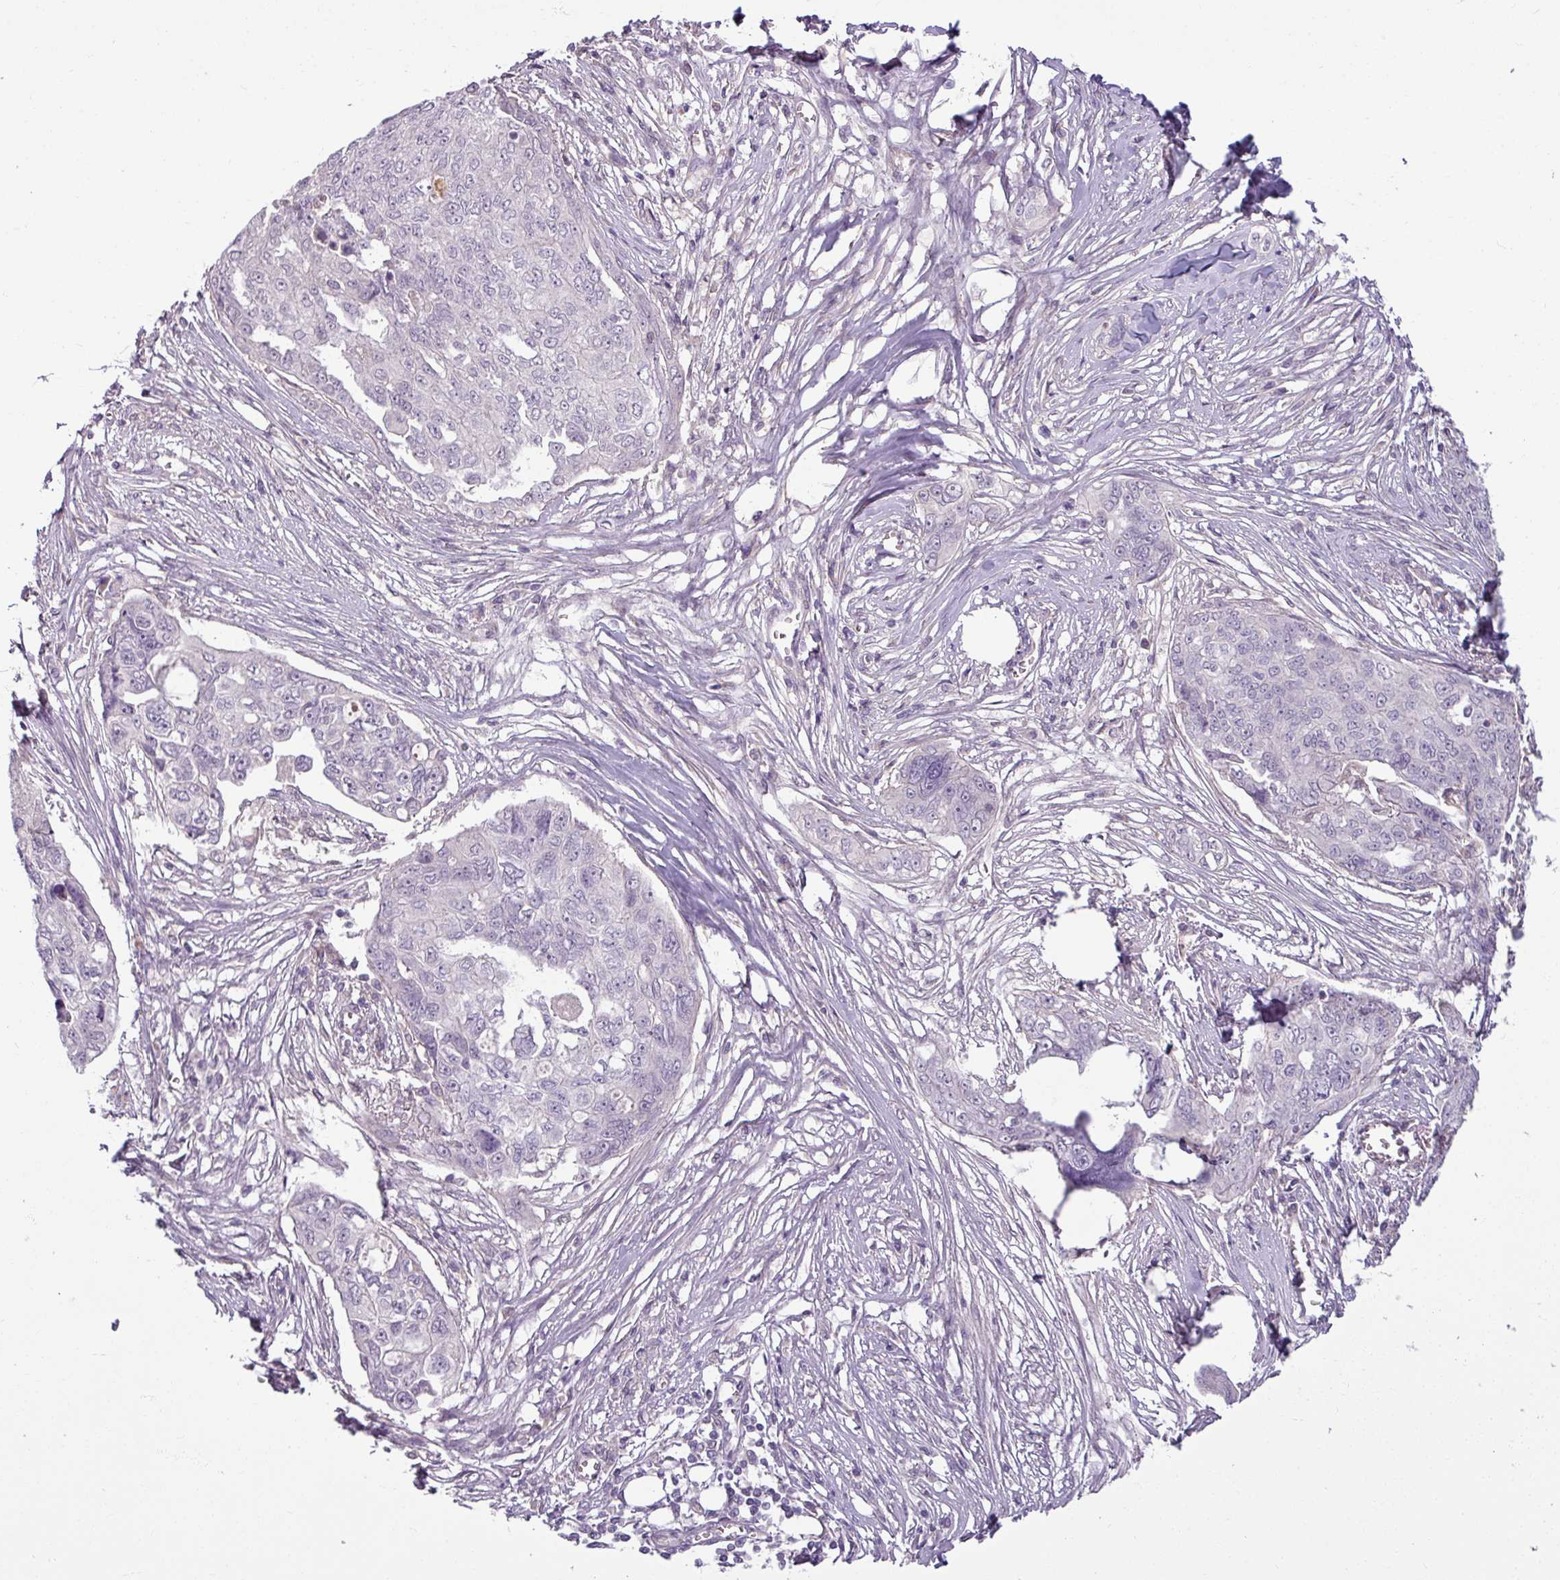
{"staining": {"intensity": "negative", "quantity": "none", "location": "none"}, "tissue": "ovarian cancer", "cell_type": "Tumor cells", "image_type": "cancer", "snomed": [{"axis": "morphology", "description": "Carcinoma, endometroid"}, {"axis": "topography", "description": "Ovary"}], "caption": "This histopathology image is of ovarian cancer stained with immunohistochemistry (IHC) to label a protein in brown with the nuclei are counter-stained blue. There is no staining in tumor cells. (Brightfield microscopy of DAB IHC at high magnification).", "gene": "UVSSA", "patient": {"sex": "female", "age": 70}}